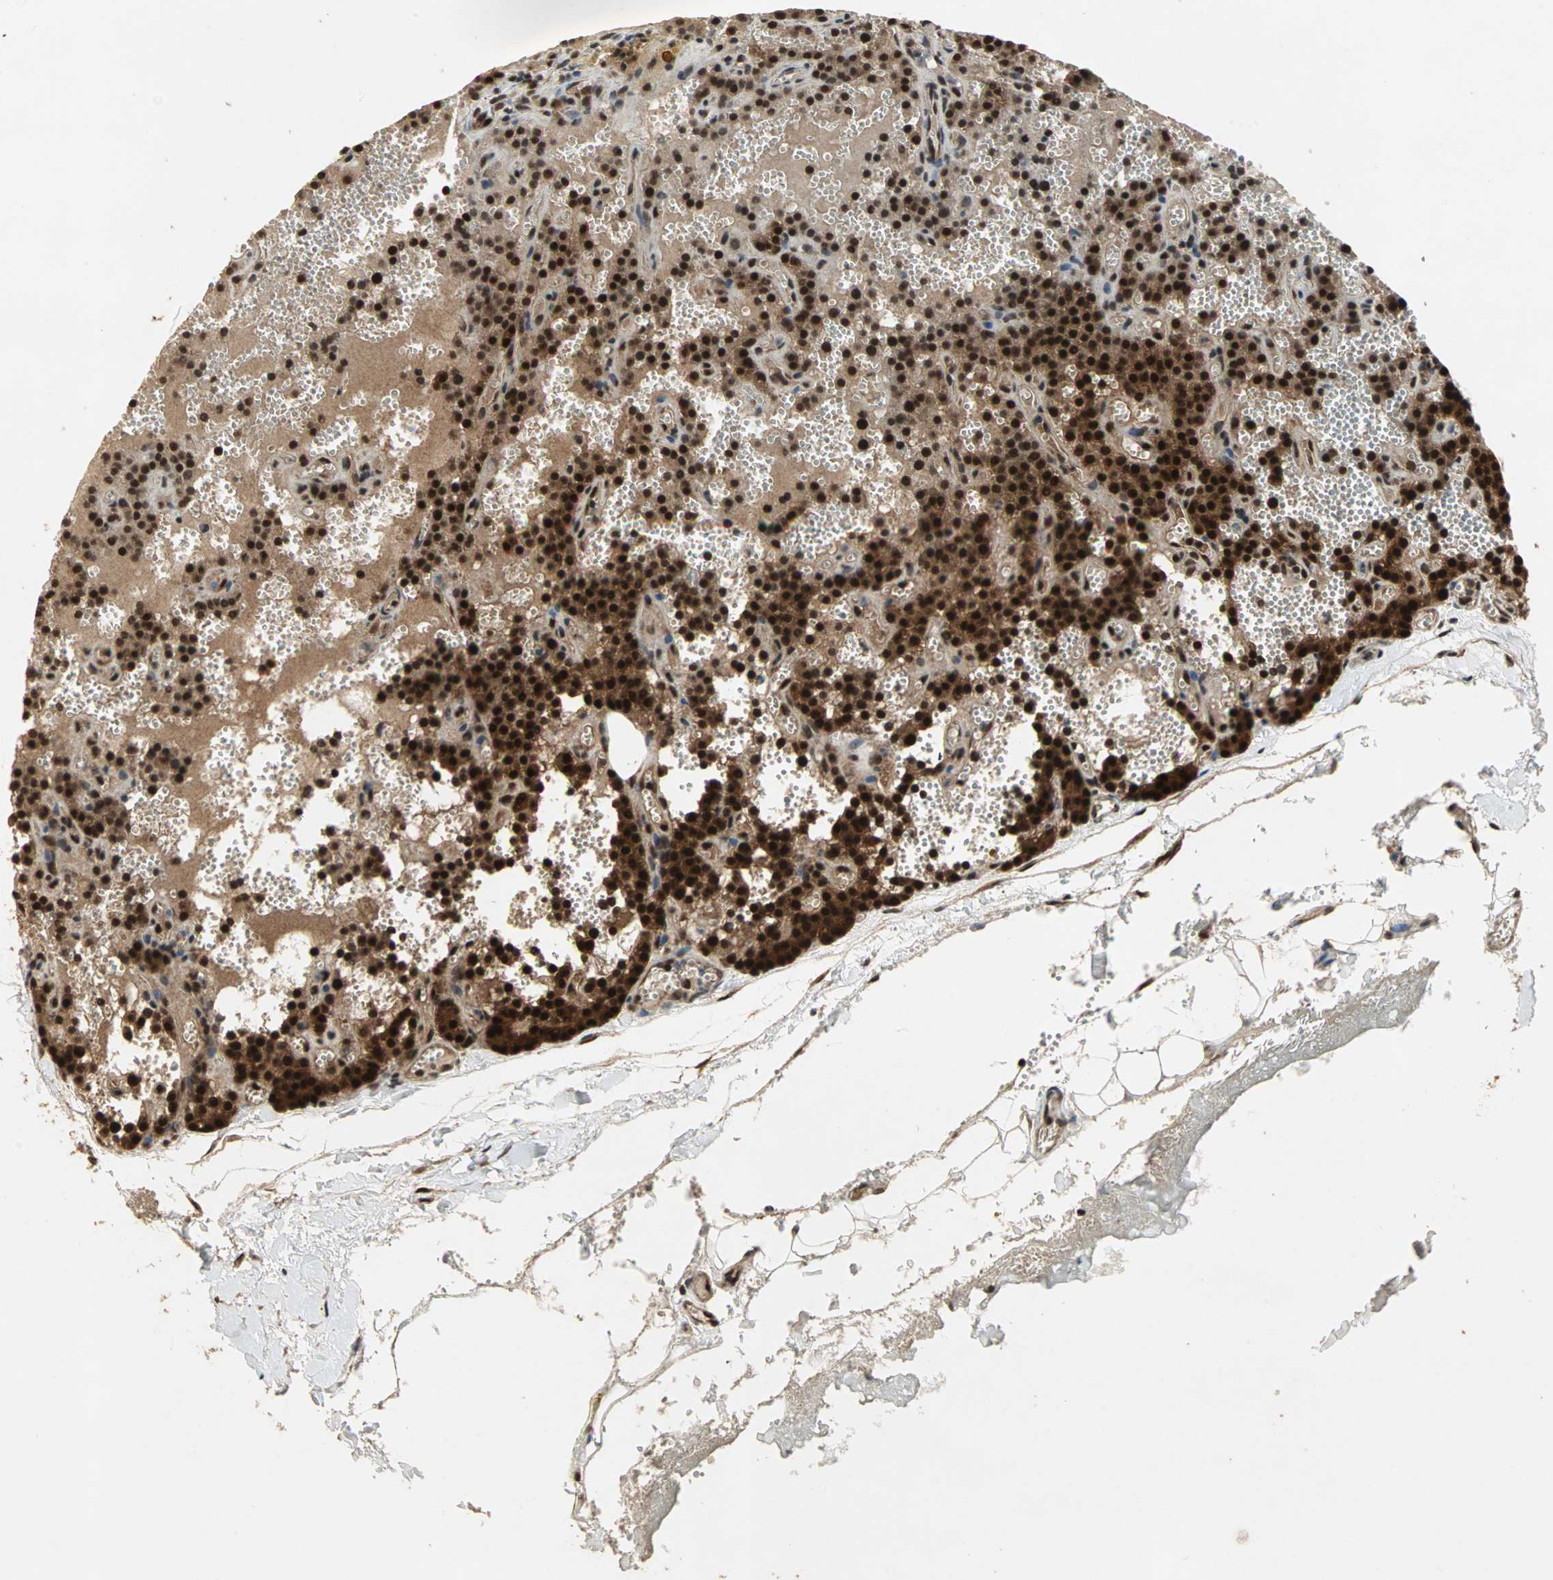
{"staining": {"intensity": "strong", "quantity": ">75%", "location": "cytoplasmic/membranous,nuclear"}, "tissue": "parathyroid gland", "cell_type": "Glandular cells", "image_type": "normal", "snomed": [{"axis": "morphology", "description": "Normal tissue, NOS"}, {"axis": "topography", "description": "Parathyroid gland"}], "caption": "Glandular cells reveal strong cytoplasmic/membranous,nuclear positivity in about >75% of cells in unremarkable parathyroid gland.", "gene": "CSNK2B", "patient": {"sex": "male", "age": 25}}